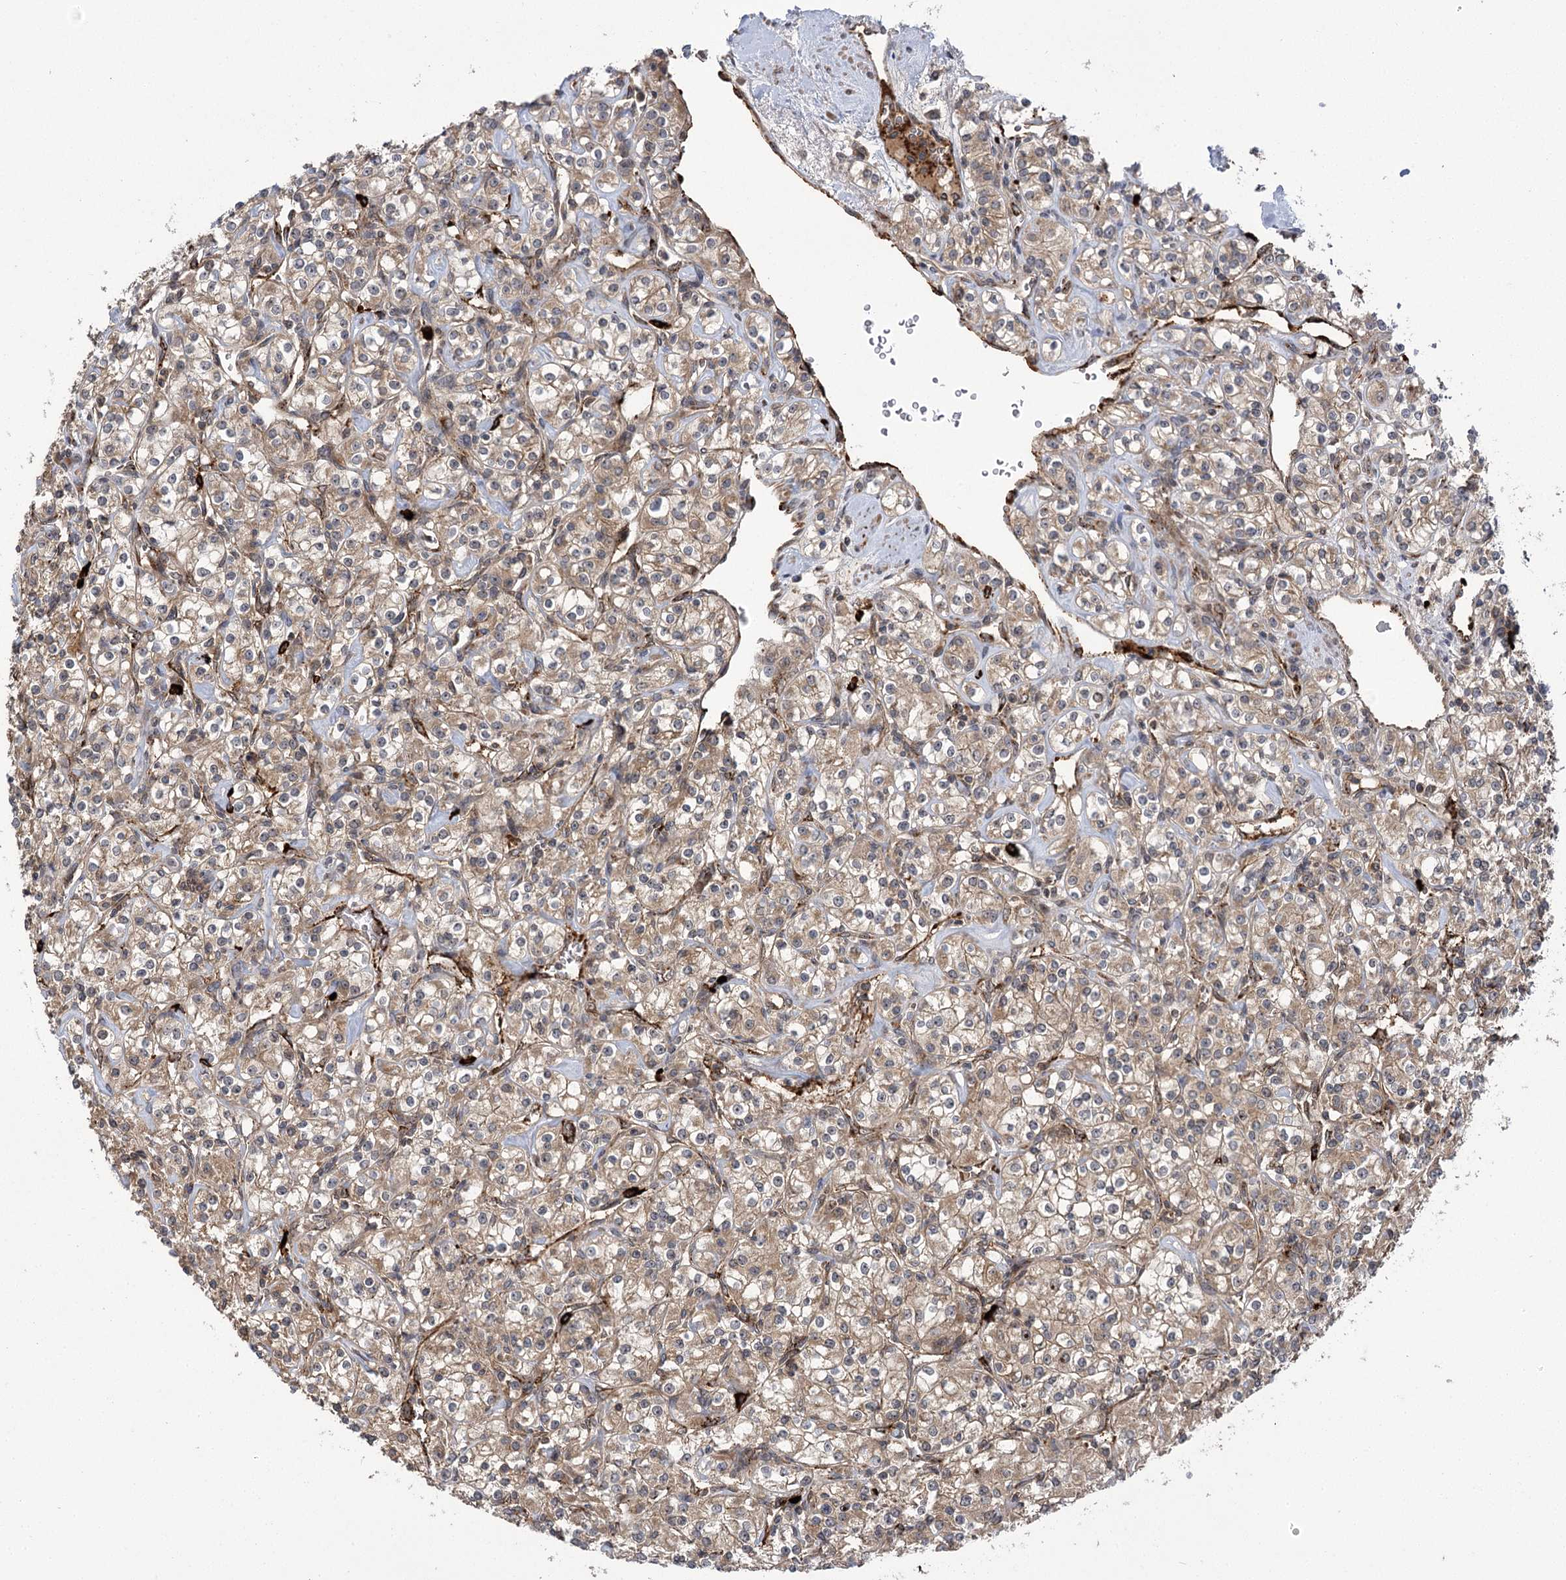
{"staining": {"intensity": "weak", "quantity": ">75%", "location": "cytoplasmic/membranous"}, "tissue": "renal cancer", "cell_type": "Tumor cells", "image_type": "cancer", "snomed": [{"axis": "morphology", "description": "Adenocarcinoma, NOS"}, {"axis": "topography", "description": "Kidney"}], "caption": "Weak cytoplasmic/membranous staining is appreciated in approximately >75% of tumor cells in renal cancer (adenocarcinoma).", "gene": "CARD19", "patient": {"sex": "male", "age": 77}}